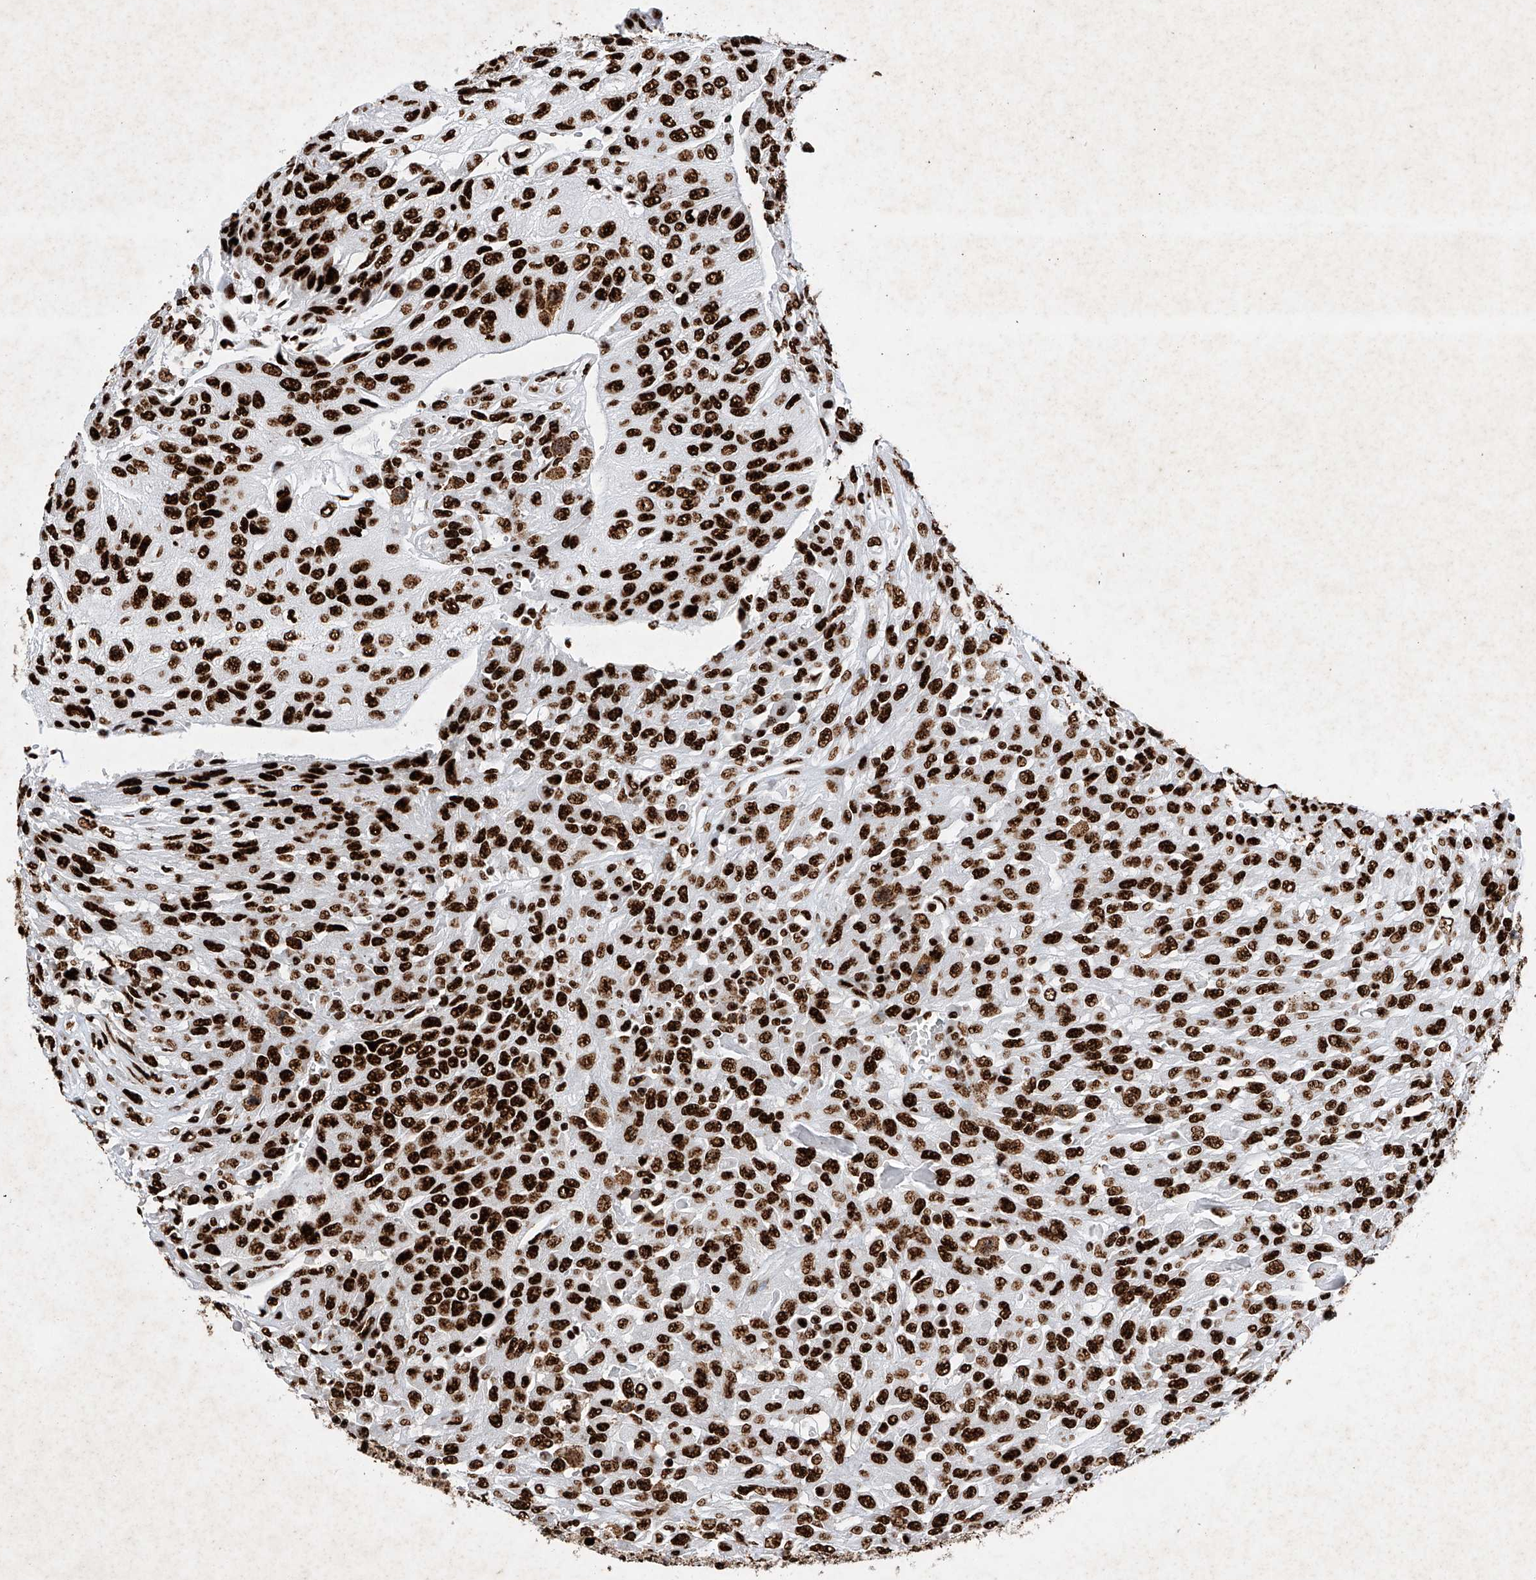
{"staining": {"intensity": "strong", "quantity": ">75%", "location": "nuclear"}, "tissue": "urothelial cancer", "cell_type": "Tumor cells", "image_type": "cancer", "snomed": [{"axis": "morphology", "description": "Urothelial carcinoma, High grade"}, {"axis": "topography", "description": "Urinary bladder"}], "caption": "This is a micrograph of immunohistochemistry (IHC) staining of urothelial cancer, which shows strong staining in the nuclear of tumor cells.", "gene": "SRSF6", "patient": {"sex": "male", "age": 66}}